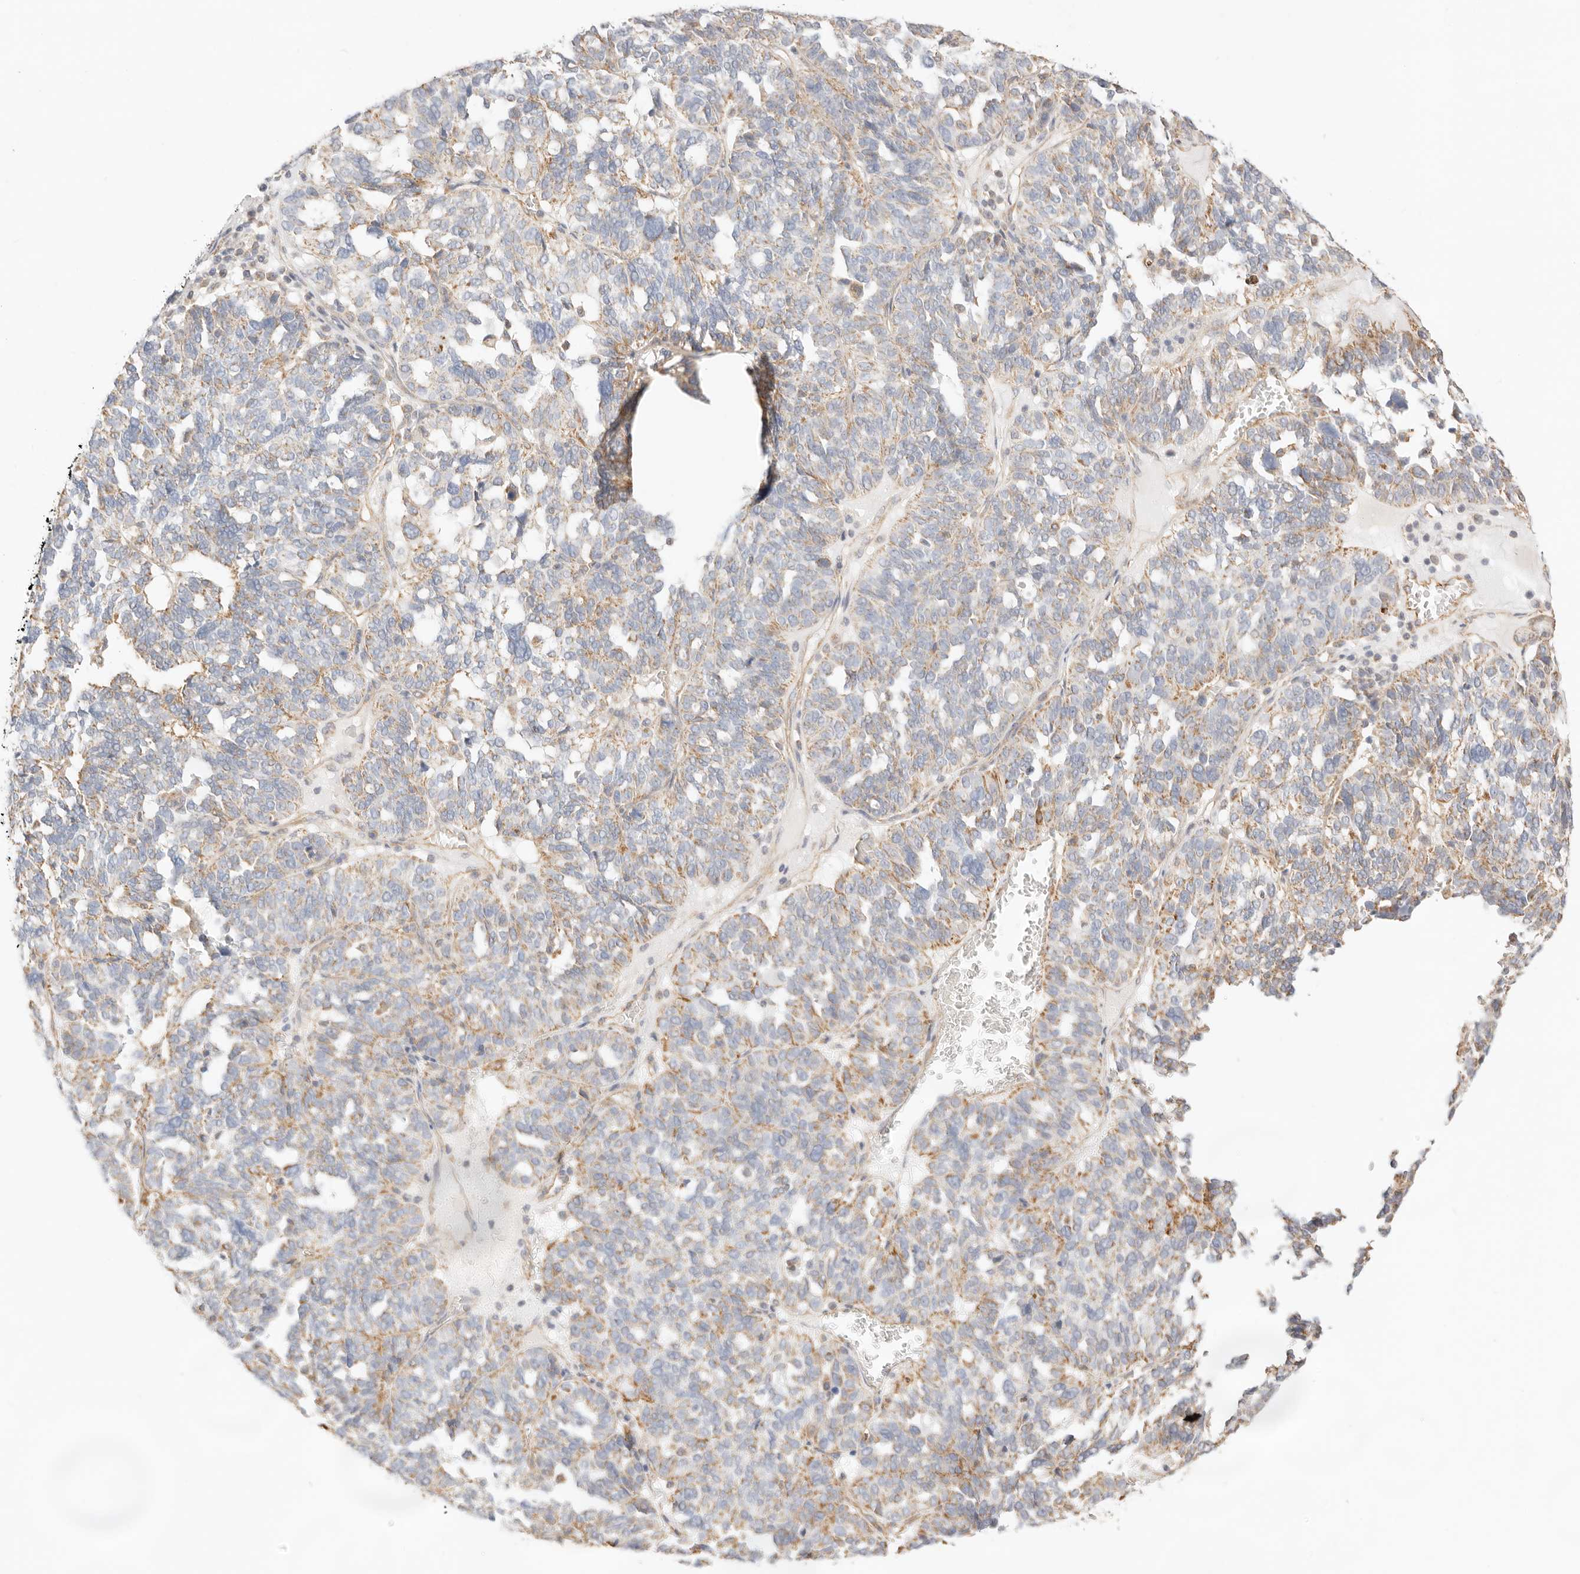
{"staining": {"intensity": "weak", "quantity": ">75%", "location": "cytoplasmic/membranous"}, "tissue": "ovarian cancer", "cell_type": "Tumor cells", "image_type": "cancer", "snomed": [{"axis": "morphology", "description": "Cystadenocarcinoma, serous, NOS"}, {"axis": "topography", "description": "Ovary"}], "caption": "Ovarian cancer stained with a protein marker reveals weak staining in tumor cells.", "gene": "ZC3H11A", "patient": {"sex": "female", "age": 59}}